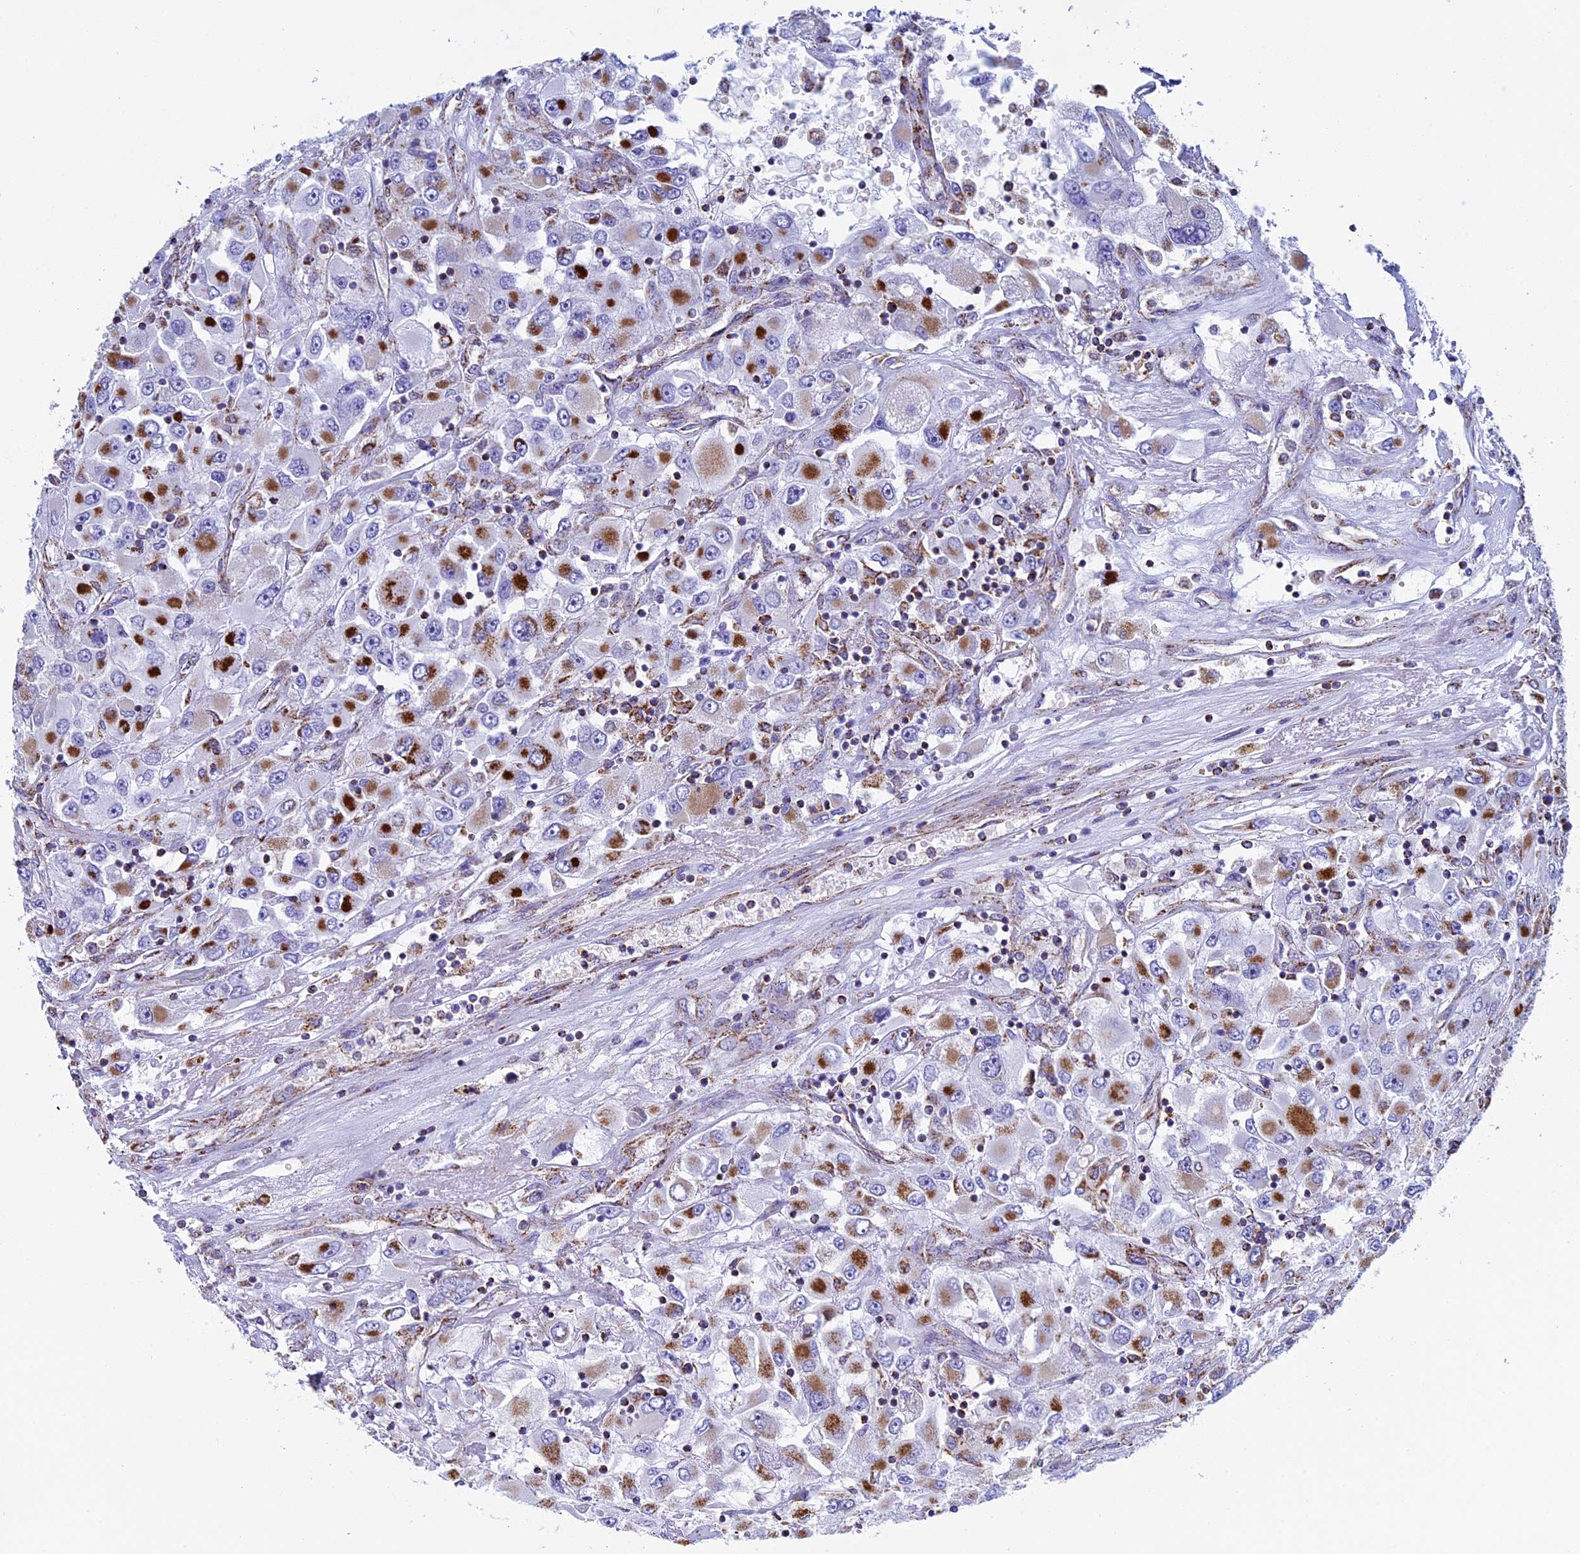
{"staining": {"intensity": "strong", "quantity": ">75%", "location": "cytoplasmic/membranous"}, "tissue": "renal cancer", "cell_type": "Tumor cells", "image_type": "cancer", "snomed": [{"axis": "morphology", "description": "Adenocarcinoma, NOS"}, {"axis": "topography", "description": "Kidney"}], "caption": "Immunohistochemistry of renal adenocarcinoma reveals high levels of strong cytoplasmic/membranous staining in approximately >75% of tumor cells.", "gene": "UQCRFS1", "patient": {"sex": "female", "age": 52}}